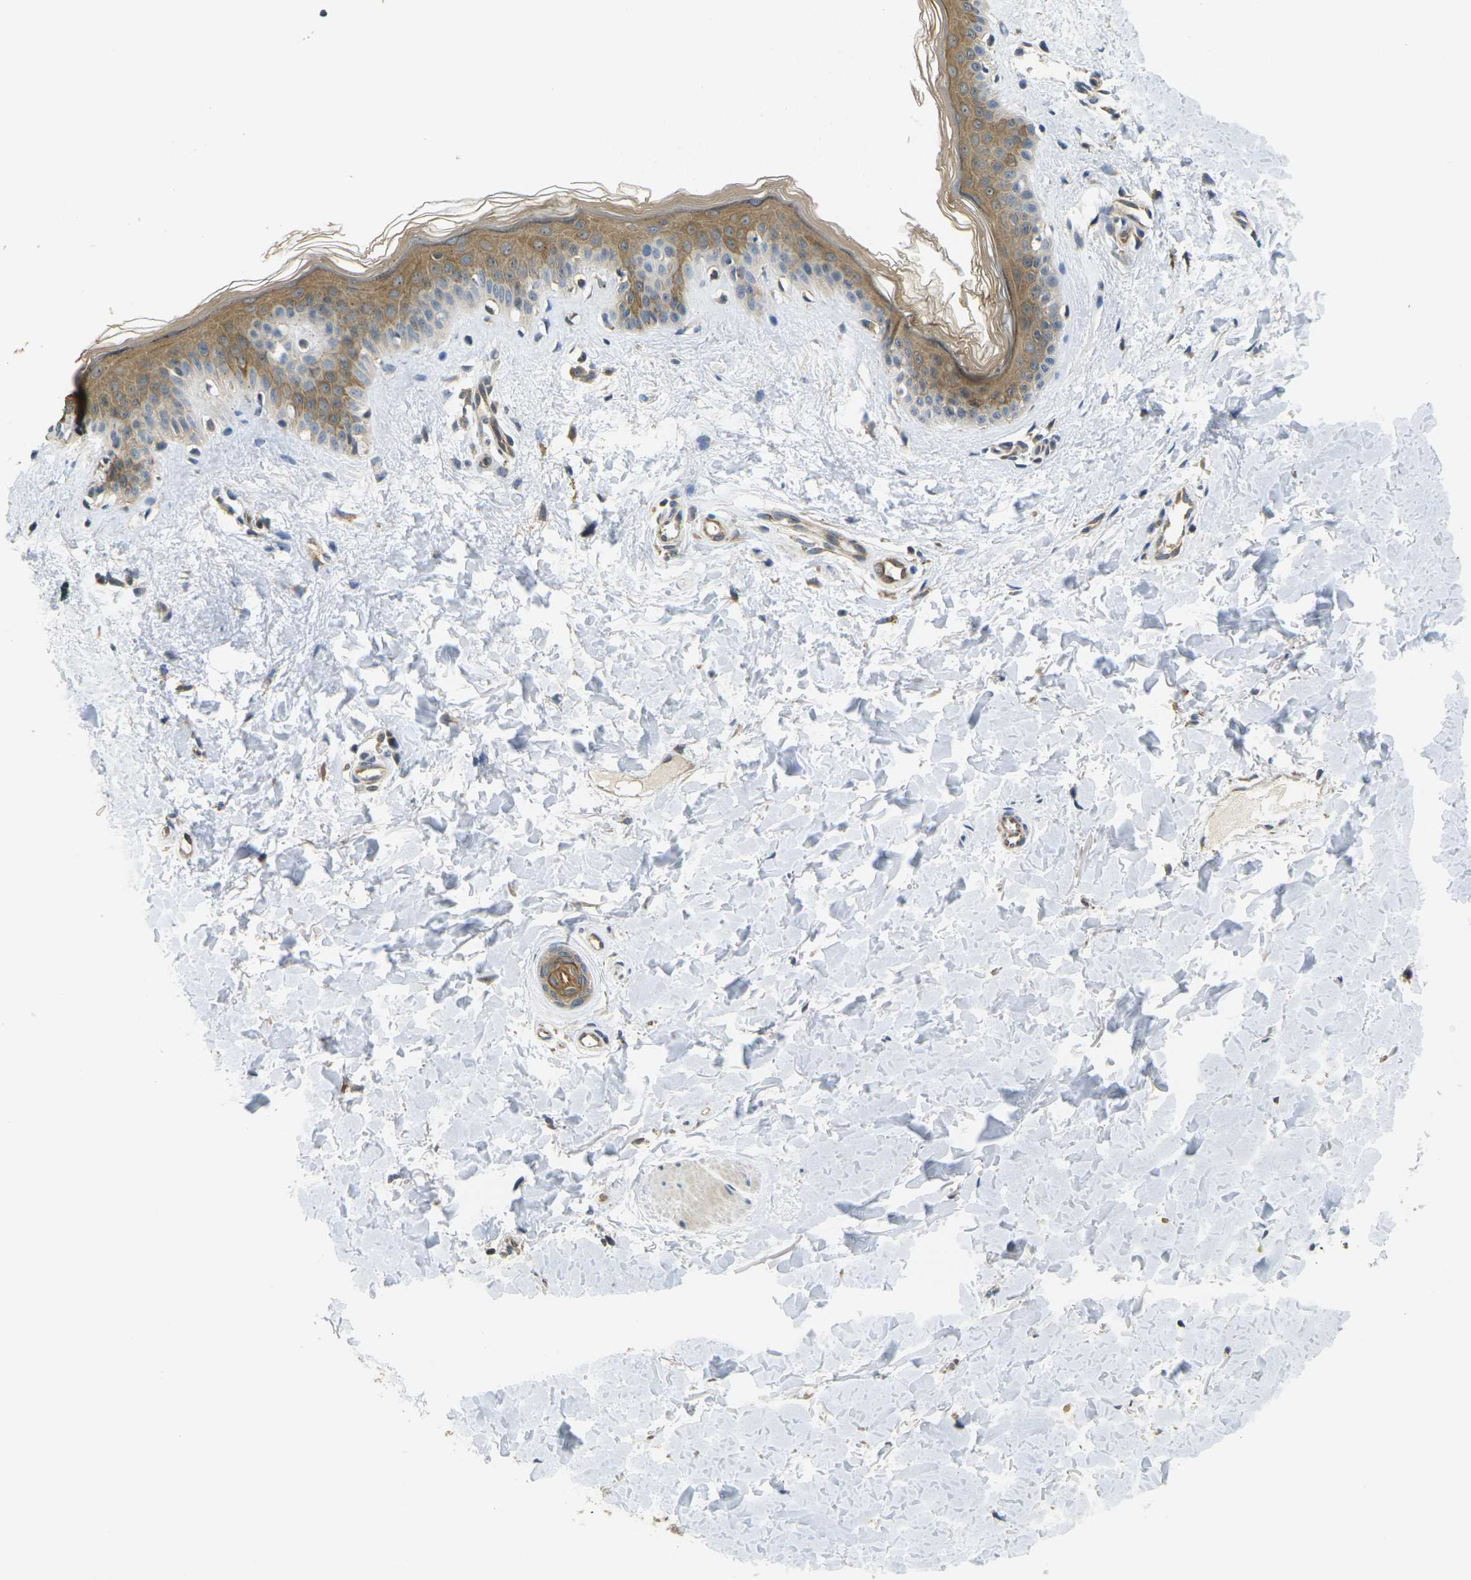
{"staining": {"intensity": "weak", "quantity": ">75%", "location": "cytoplasmic/membranous"}, "tissue": "skin", "cell_type": "Fibroblasts", "image_type": "normal", "snomed": [{"axis": "morphology", "description": "Normal tissue, NOS"}, {"axis": "topography", "description": "Skin"}], "caption": "Immunohistochemical staining of unremarkable human skin displays >75% levels of weak cytoplasmic/membranous protein positivity in approximately >75% of fibroblasts. The staining was performed using DAB, with brown indicating positive protein expression. Nuclei are stained blue with hematoxylin.", "gene": "MINAR2", "patient": {"sex": "female", "age": 41}}